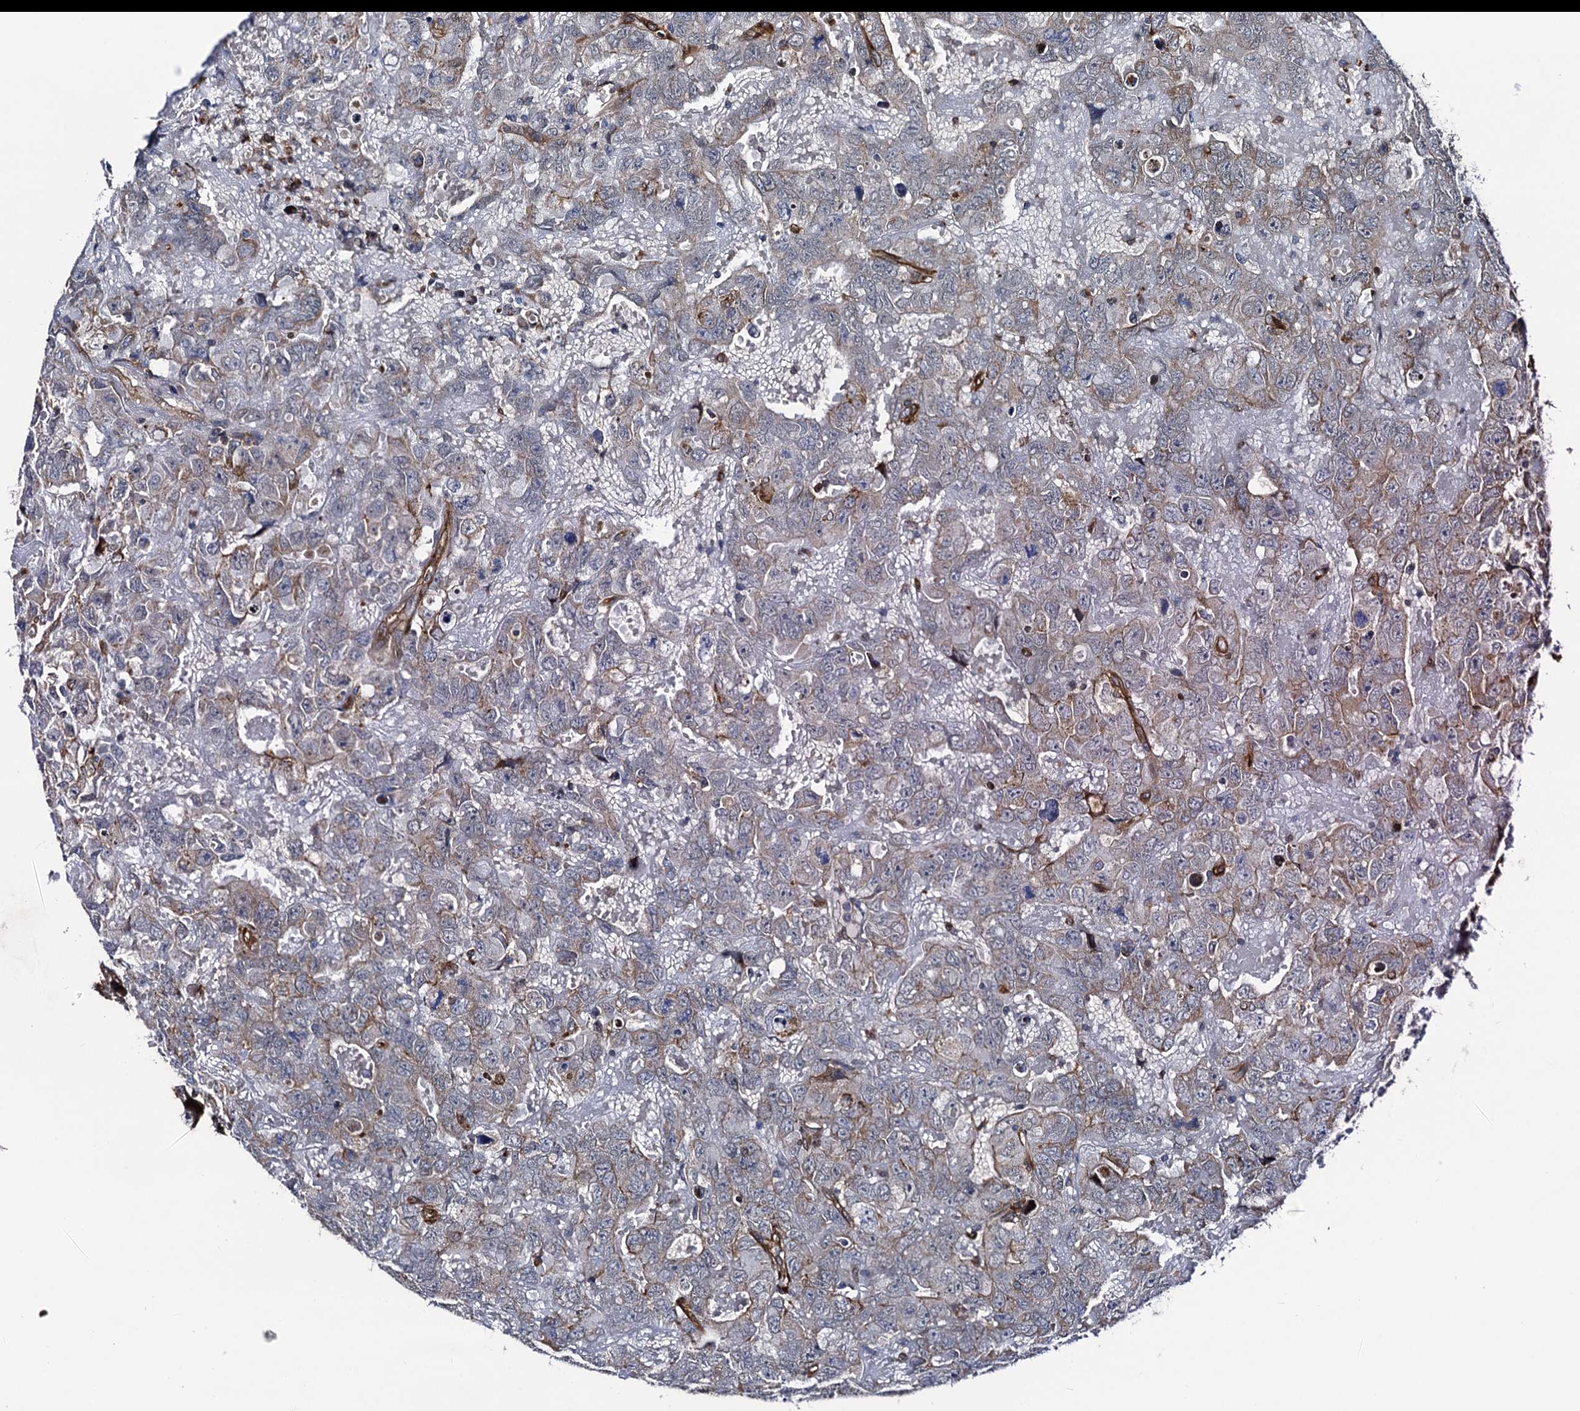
{"staining": {"intensity": "weak", "quantity": "<25%", "location": "cytoplasmic/membranous"}, "tissue": "testis cancer", "cell_type": "Tumor cells", "image_type": "cancer", "snomed": [{"axis": "morphology", "description": "Carcinoma, Embryonal, NOS"}, {"axis": "topography", "description": "Testis"}], "caption": "Tumor cells are negative for brown protein staining in testis cancer.", "gene": "SVIP", "patient": {"sex": "male", "age": 45}}